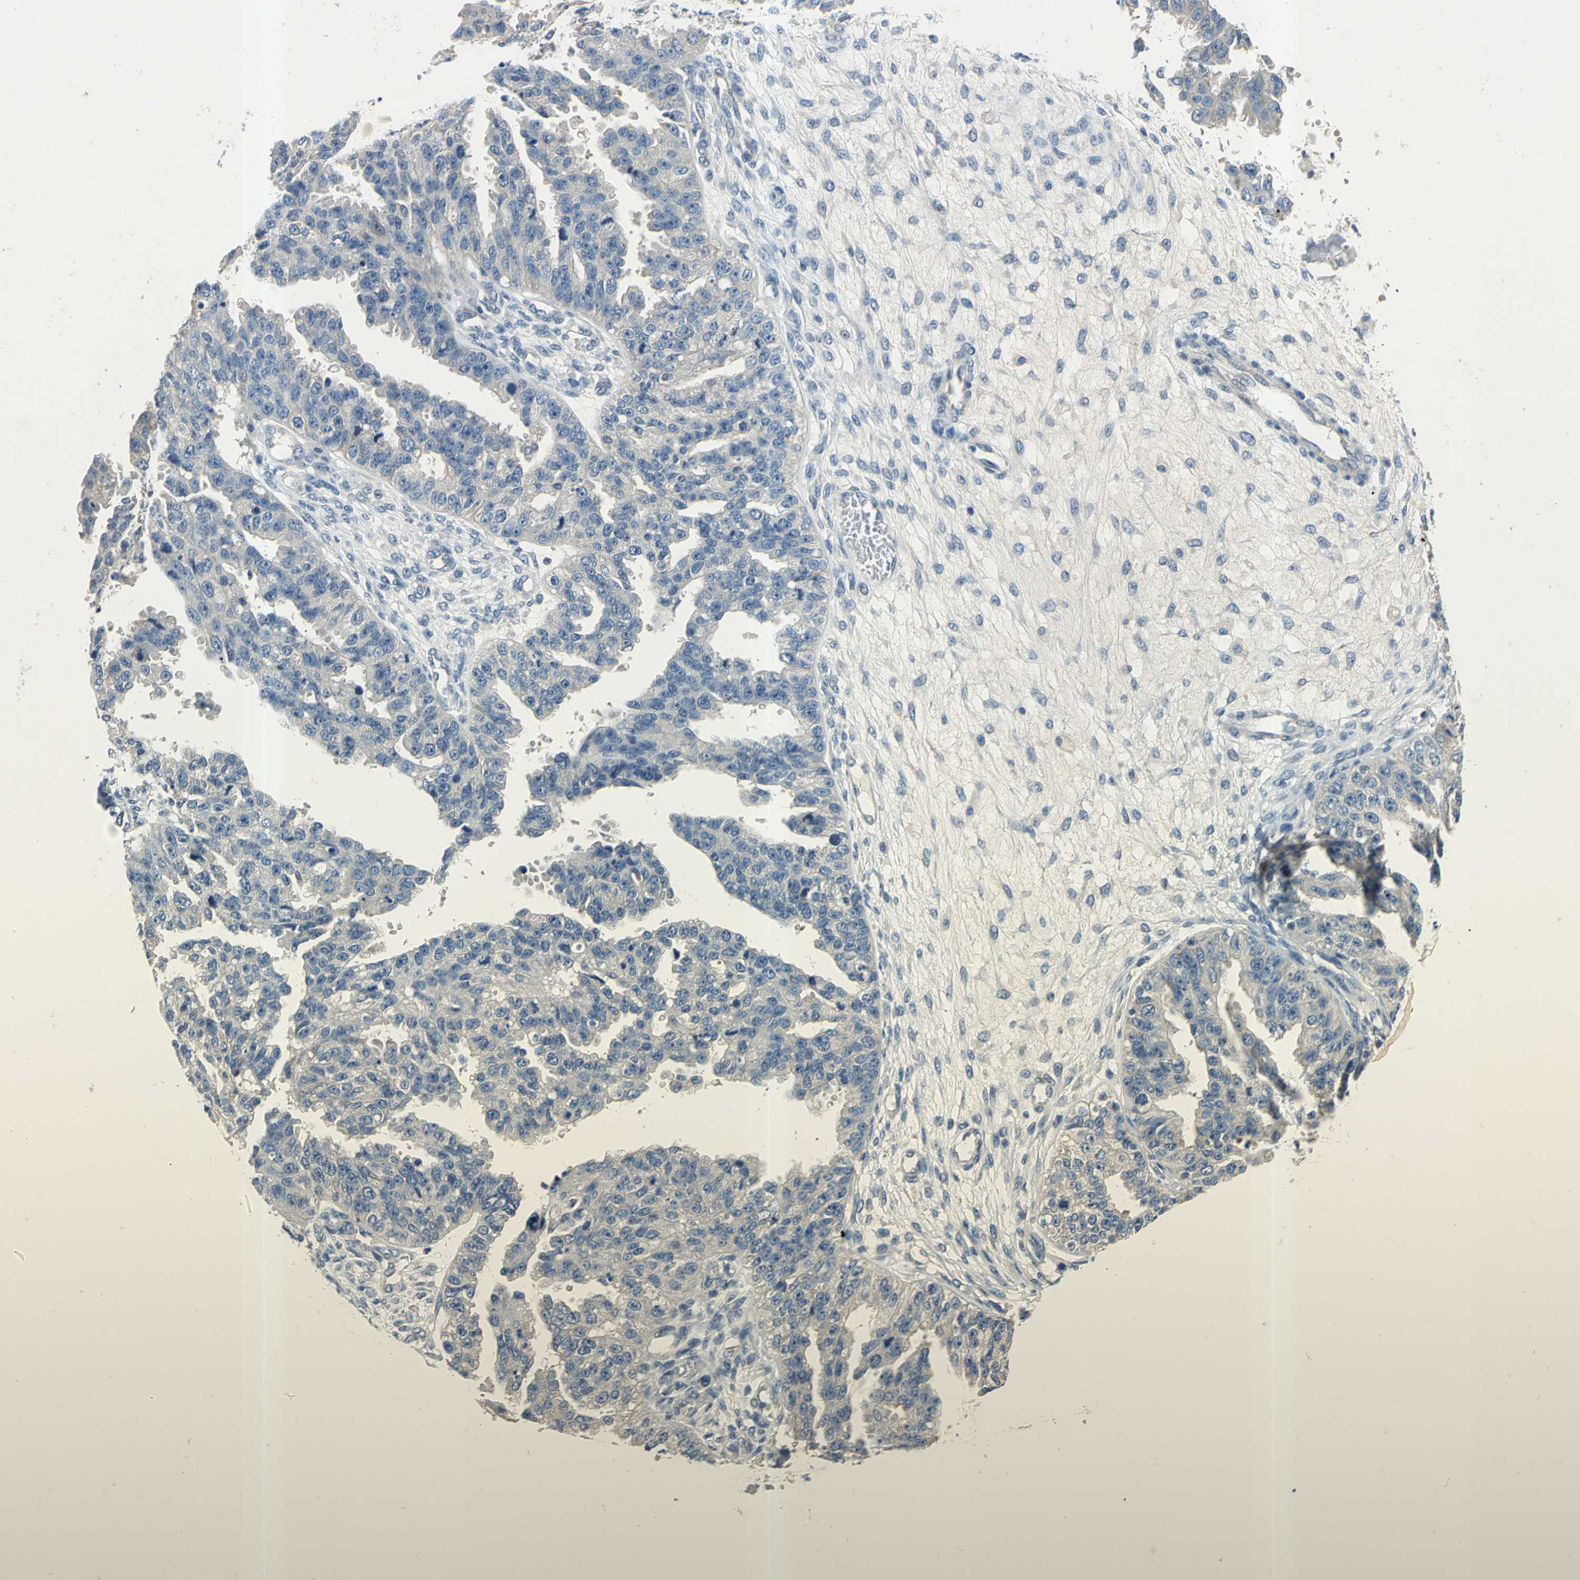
{"staining": {"intensity": "weak", "quantity": "25%-75%", "location": "cytoplasmic/membranous"}, "tissue": "ovarian cancer", "cell_type": "Tumor cells", "image_type": "cancer", "snomed": [{"axis": "morphology", "description": "Carcinoma, NOS"}, {"axis": "topography", "description": "Soft tissue"}, {"axis": "topography", "description": "Ovary"}], "caption": "The micrograph demonstrates immunohistochemical staining of ovarian carcinoma. There is weak cytoplasmic/membranous expression is appreciated in about 25%-75% of tumor cells.", "gene": "SLC16A7", "patient": {"sex": "female", "age": 54}}